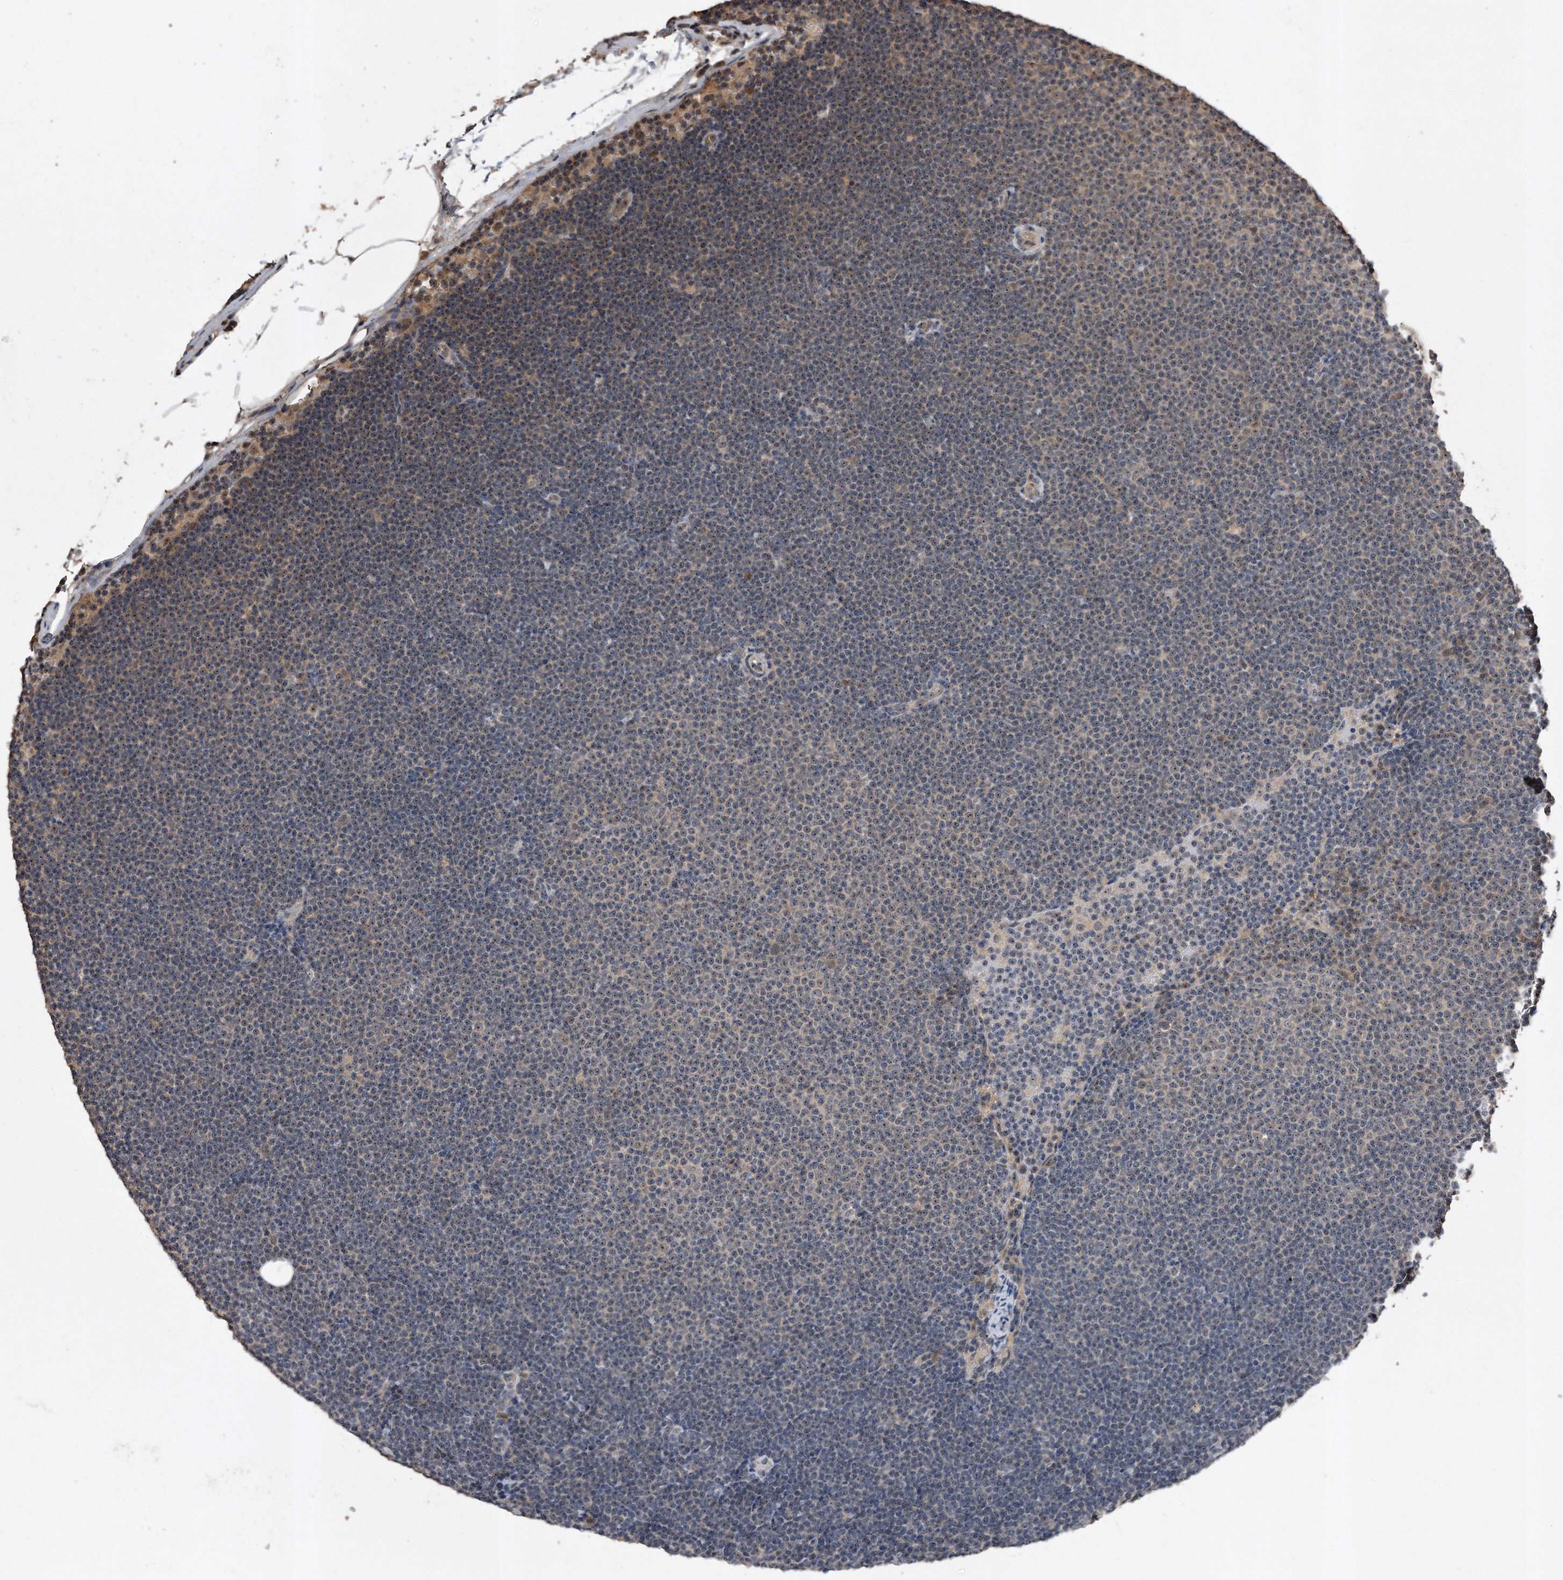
{"staining": {"intensity": "weak", "quantity": "<25%", "location": "nuclear"}, "tissue": "lymphoma", "cell_type": "Tumor cells", "image_type": "cancer", "snomed": [{"axis": "morphology", "description": "Malignant lymphoma, non-Hodgkin's type, Low grade"}, {"axis": "topography", "description": "Lymph node"}], "caption": "The micrograph reveals no staining of tumor cells in lymphoma.", "gene": "PELO", "patient": {"sex": "female", "age": 53}}